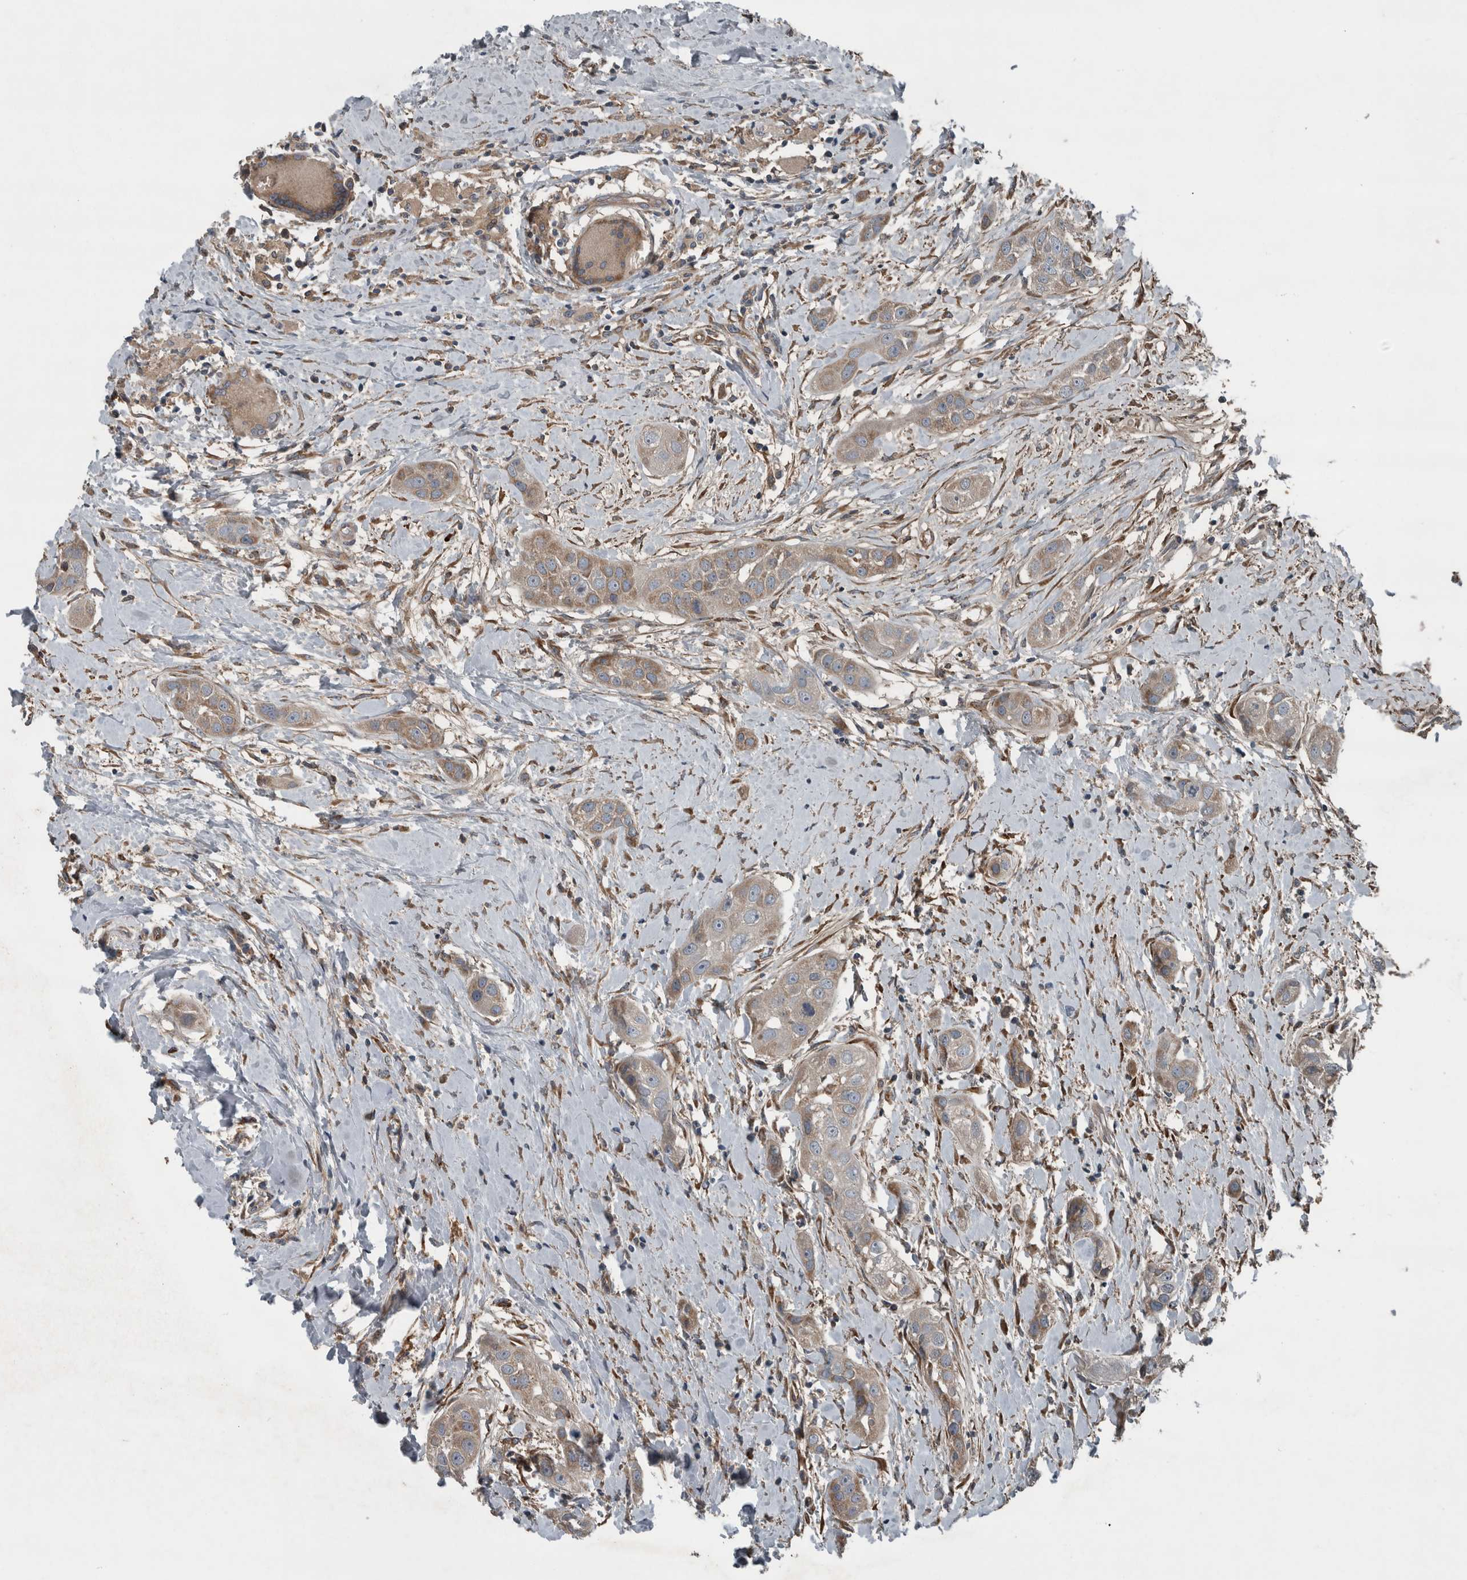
{"staining": {"intensity": "weak", "quantity": "<25%", "location": "cytoplasmic/membranous"}, "tissue": "head and neck cancer", "cell_type": "Tumor cells", "image_type": "cancer", "snomed": [{"axis": "morphology", "description": "Normal tissue, NOS"}, {"axis": "morphology", "description": "Squamous cell carcinoma, NOS"}, {"axis": "topography", "description": "Skeletal muscle"}, {"axis": "topography", "description": "Head-Neck"}], "caption": "Tumor cells are negative for protein expression in human squamous cell carcinoma (head and neck).", "gene": "EXOC8", "patient": {"sex": "male", "age": 51}}